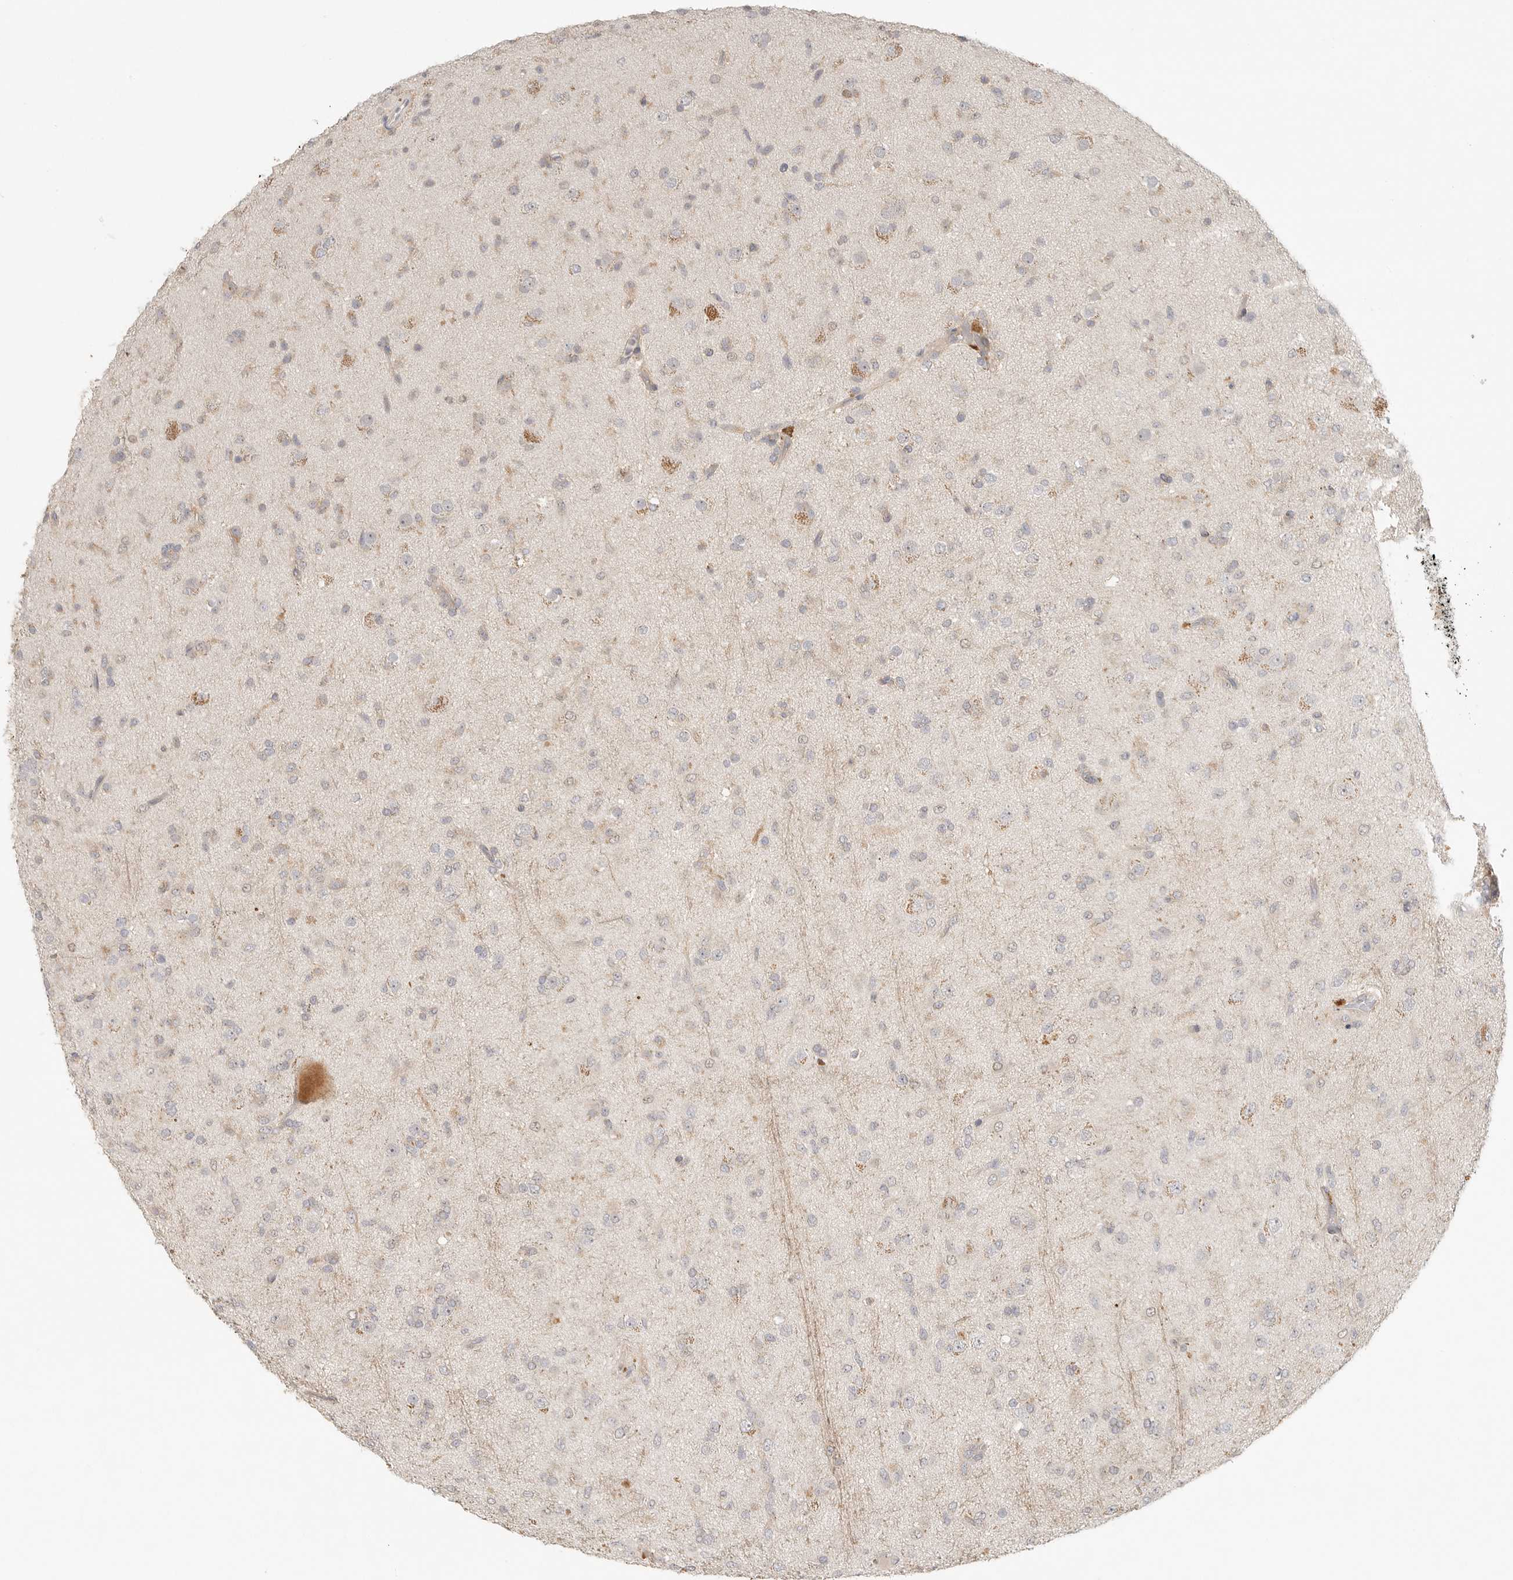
{"staining": {"intensity": "weak", "quantity": "<25%", "location": "cytoplasmic/membranous"}, "tissue": "glioma", "cell_type": "Tumor cells", "image_type": "cancer", "snomed": [{"axis": "morphology", "description": "Glioma, malignant, Low grade"}, {"axis": "topography", "description": "Brain"}], "caption": "Immunohistochemical staining of human glioma shows no significant positivity in tumor cells.", "gene": "HDAC6", "patient": {"sex": "male", "age": 65}}